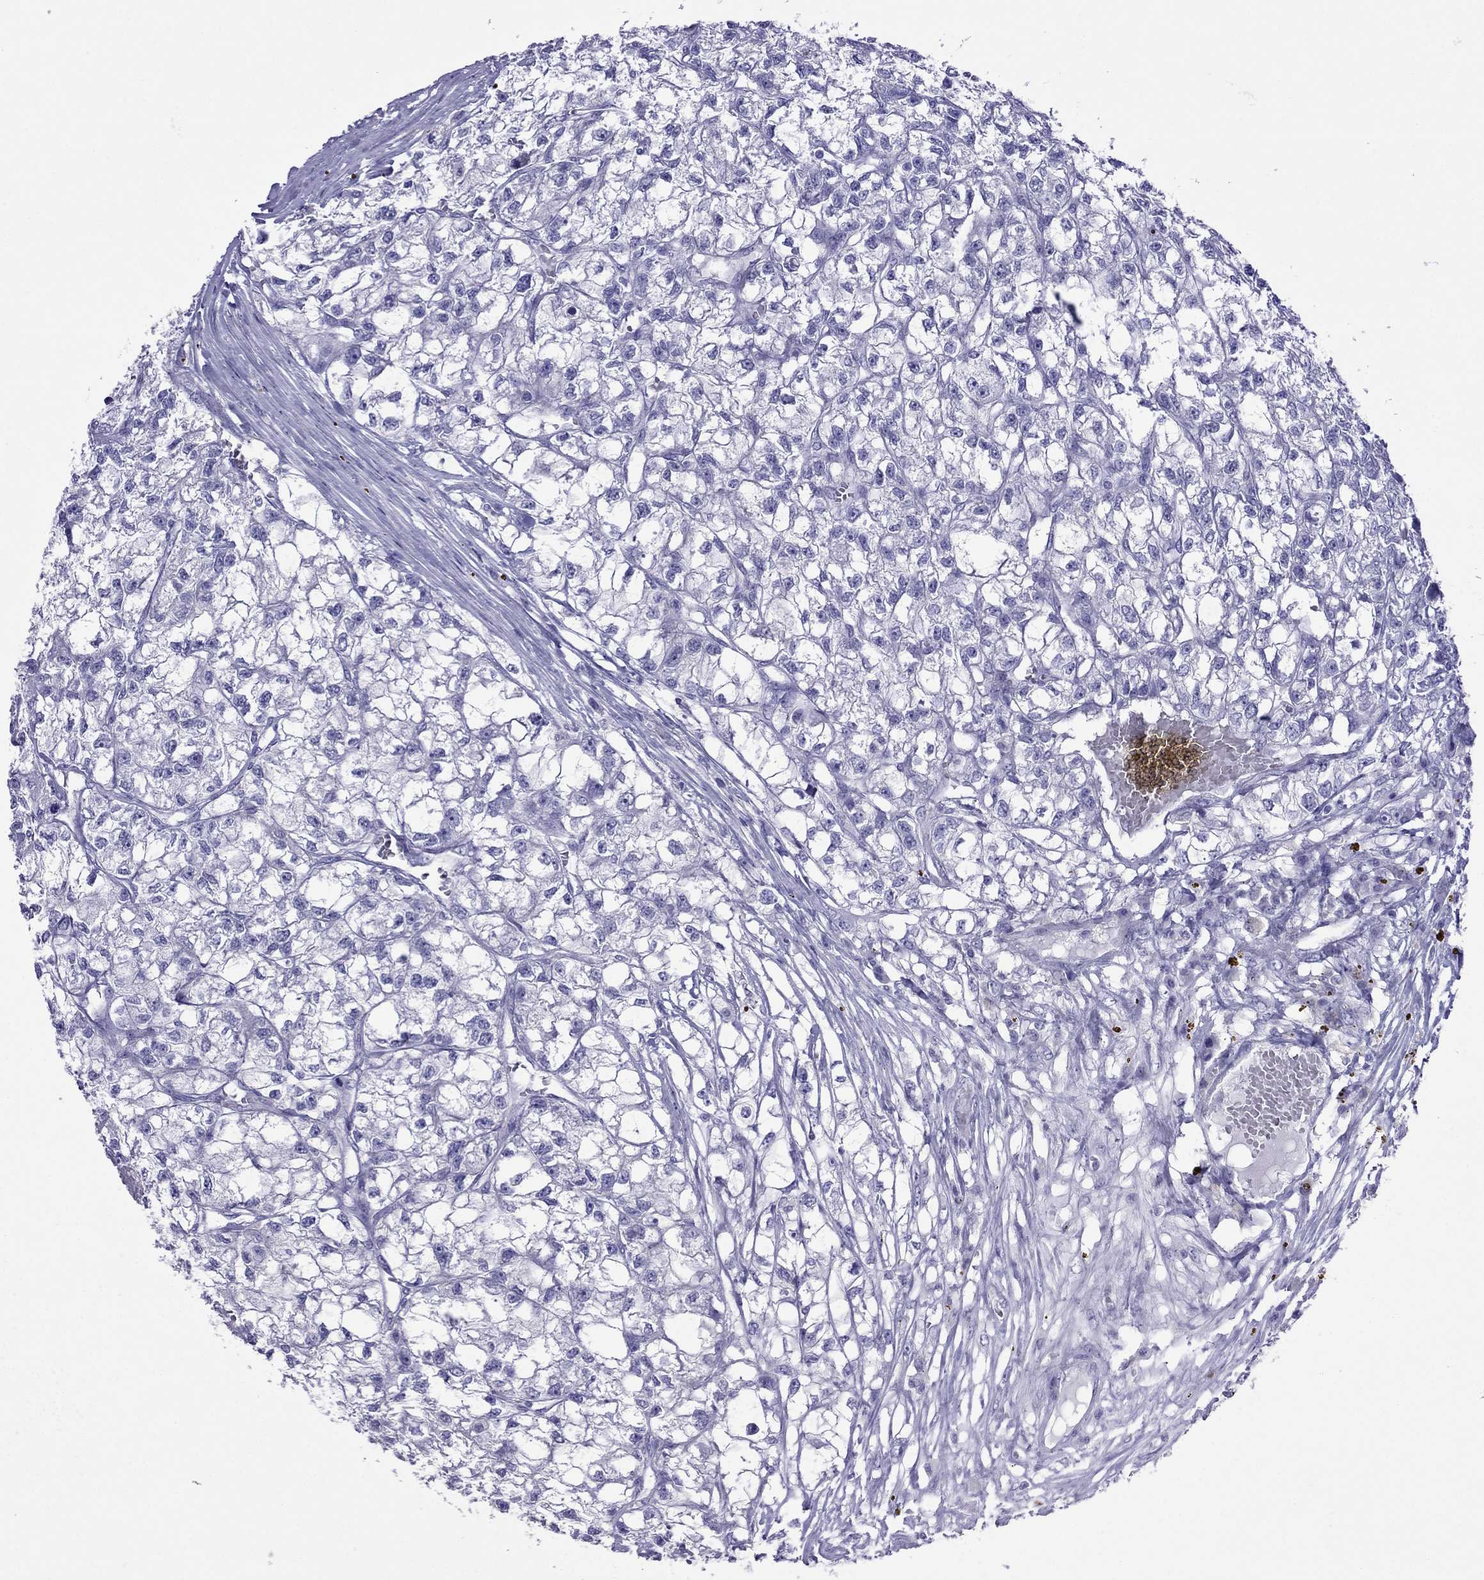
{"staining": {"intensity": "negative", "quantity": "none", "location": "none"}, "tissue": "renal cancer", "cell_type": "Tumor cells", "image_type": "cancer", "snomed": [{"axis": "morphology", "description": "Adenocarcinoma, NOS"}, {"axis": "topography", "description": "Kidney"}], "caption": "There is no significant expression in tumor cells of adenocarcinoma (renal). The staining is performed using DAB brown chromogen with nuclei counter-stained in using hematoxylin.", "gene": "PCDHA6", "patient": {"sex": "male", "age": 56}}